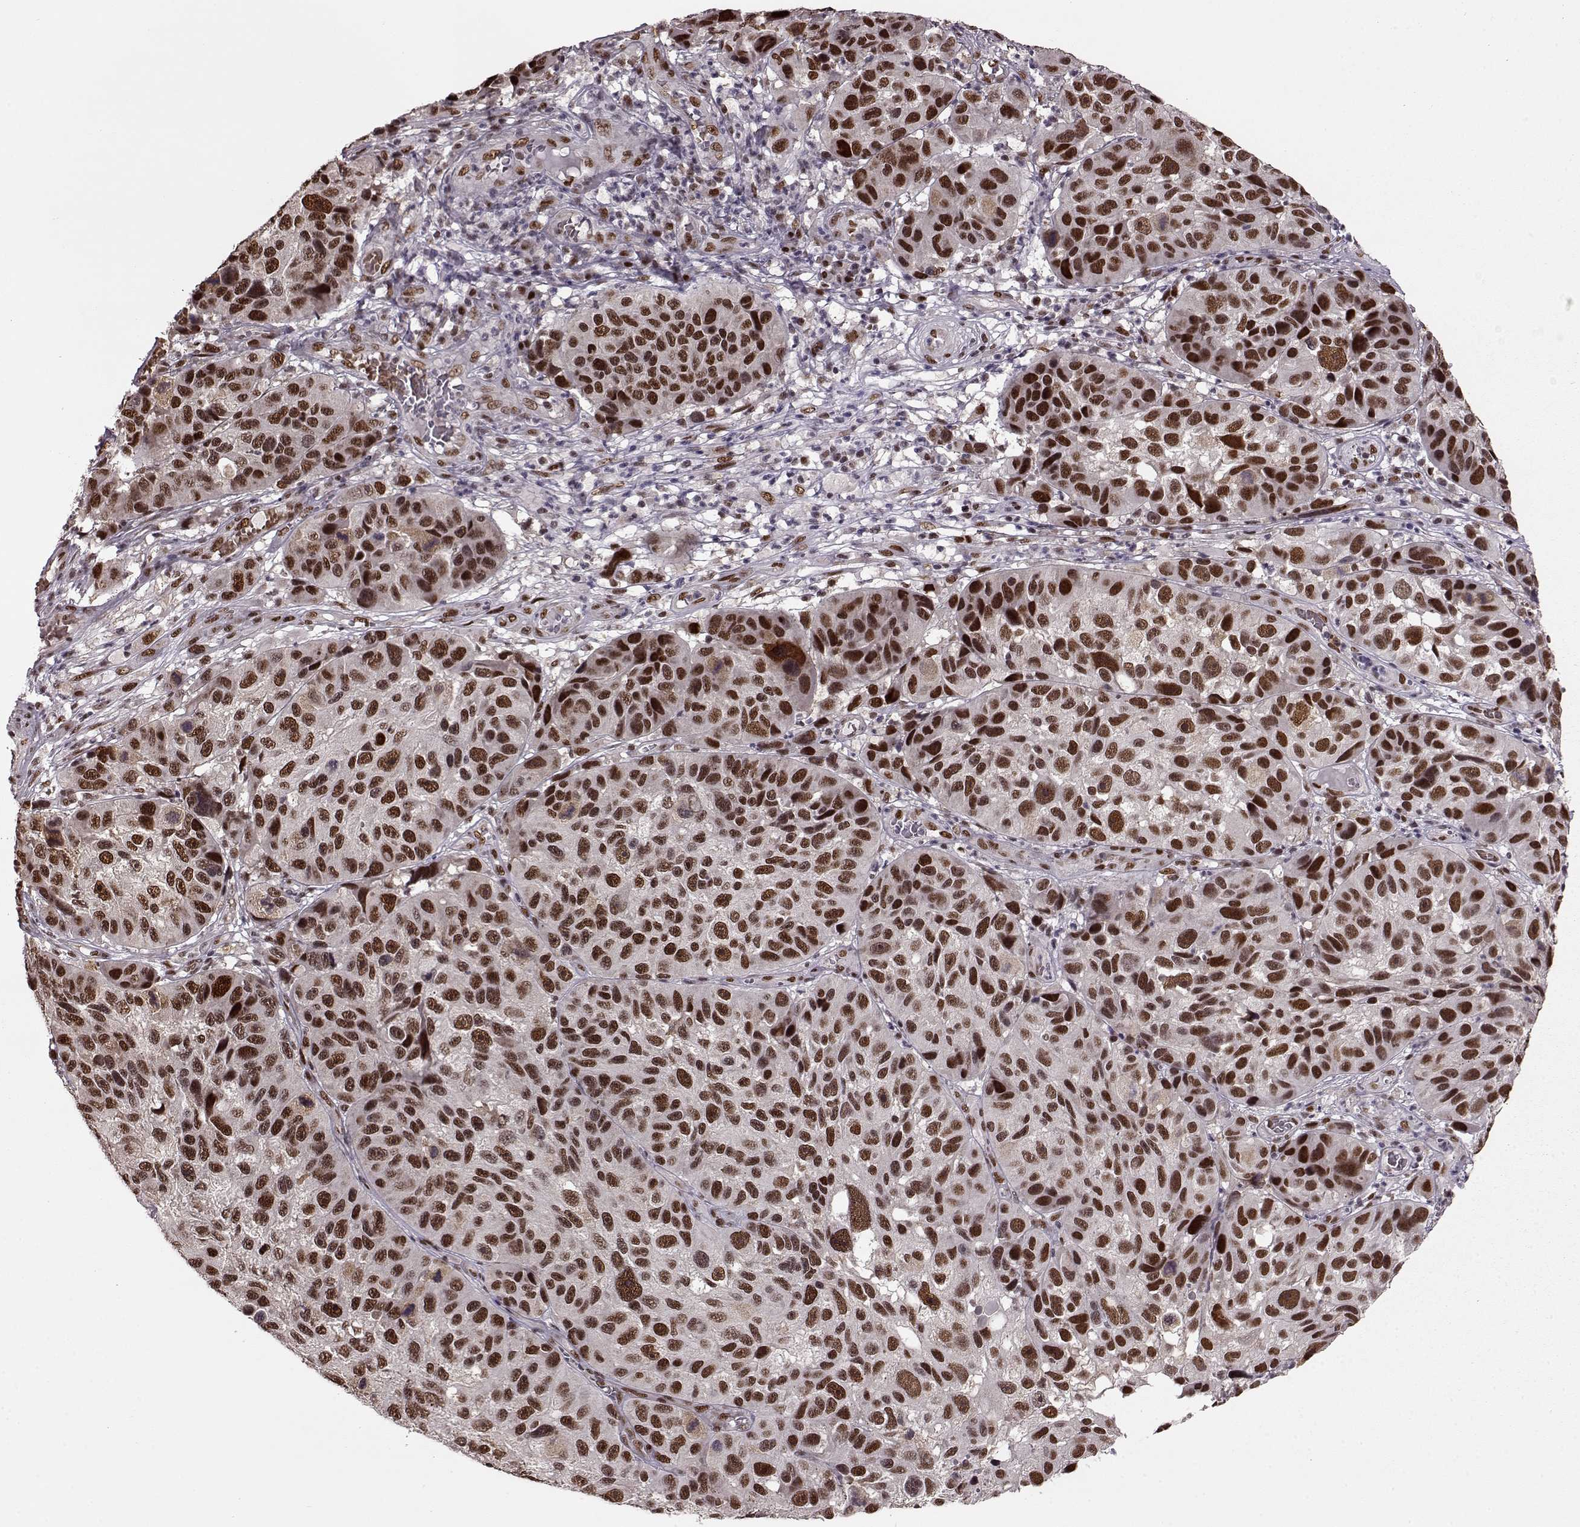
{"staining": {"intensity": "strong", "quantity": ">75%", "location": "nuclear"}, "tissue": "melanoma", "cell_type": "Tumor cells", "image_type": "cancer", "snomed": [{"axis": "morphology", "description": "Malignant melanoma, NOS"}, {"axis": "topography", "description": "Skin"}], "caption": "Malignant melanoma was stained to show a protein in brown. There is high levels of strong nuclear positivity in about >75% of tumor cells.", "gene": "FTO", "patient": {"sex": "male", "age": 53}}